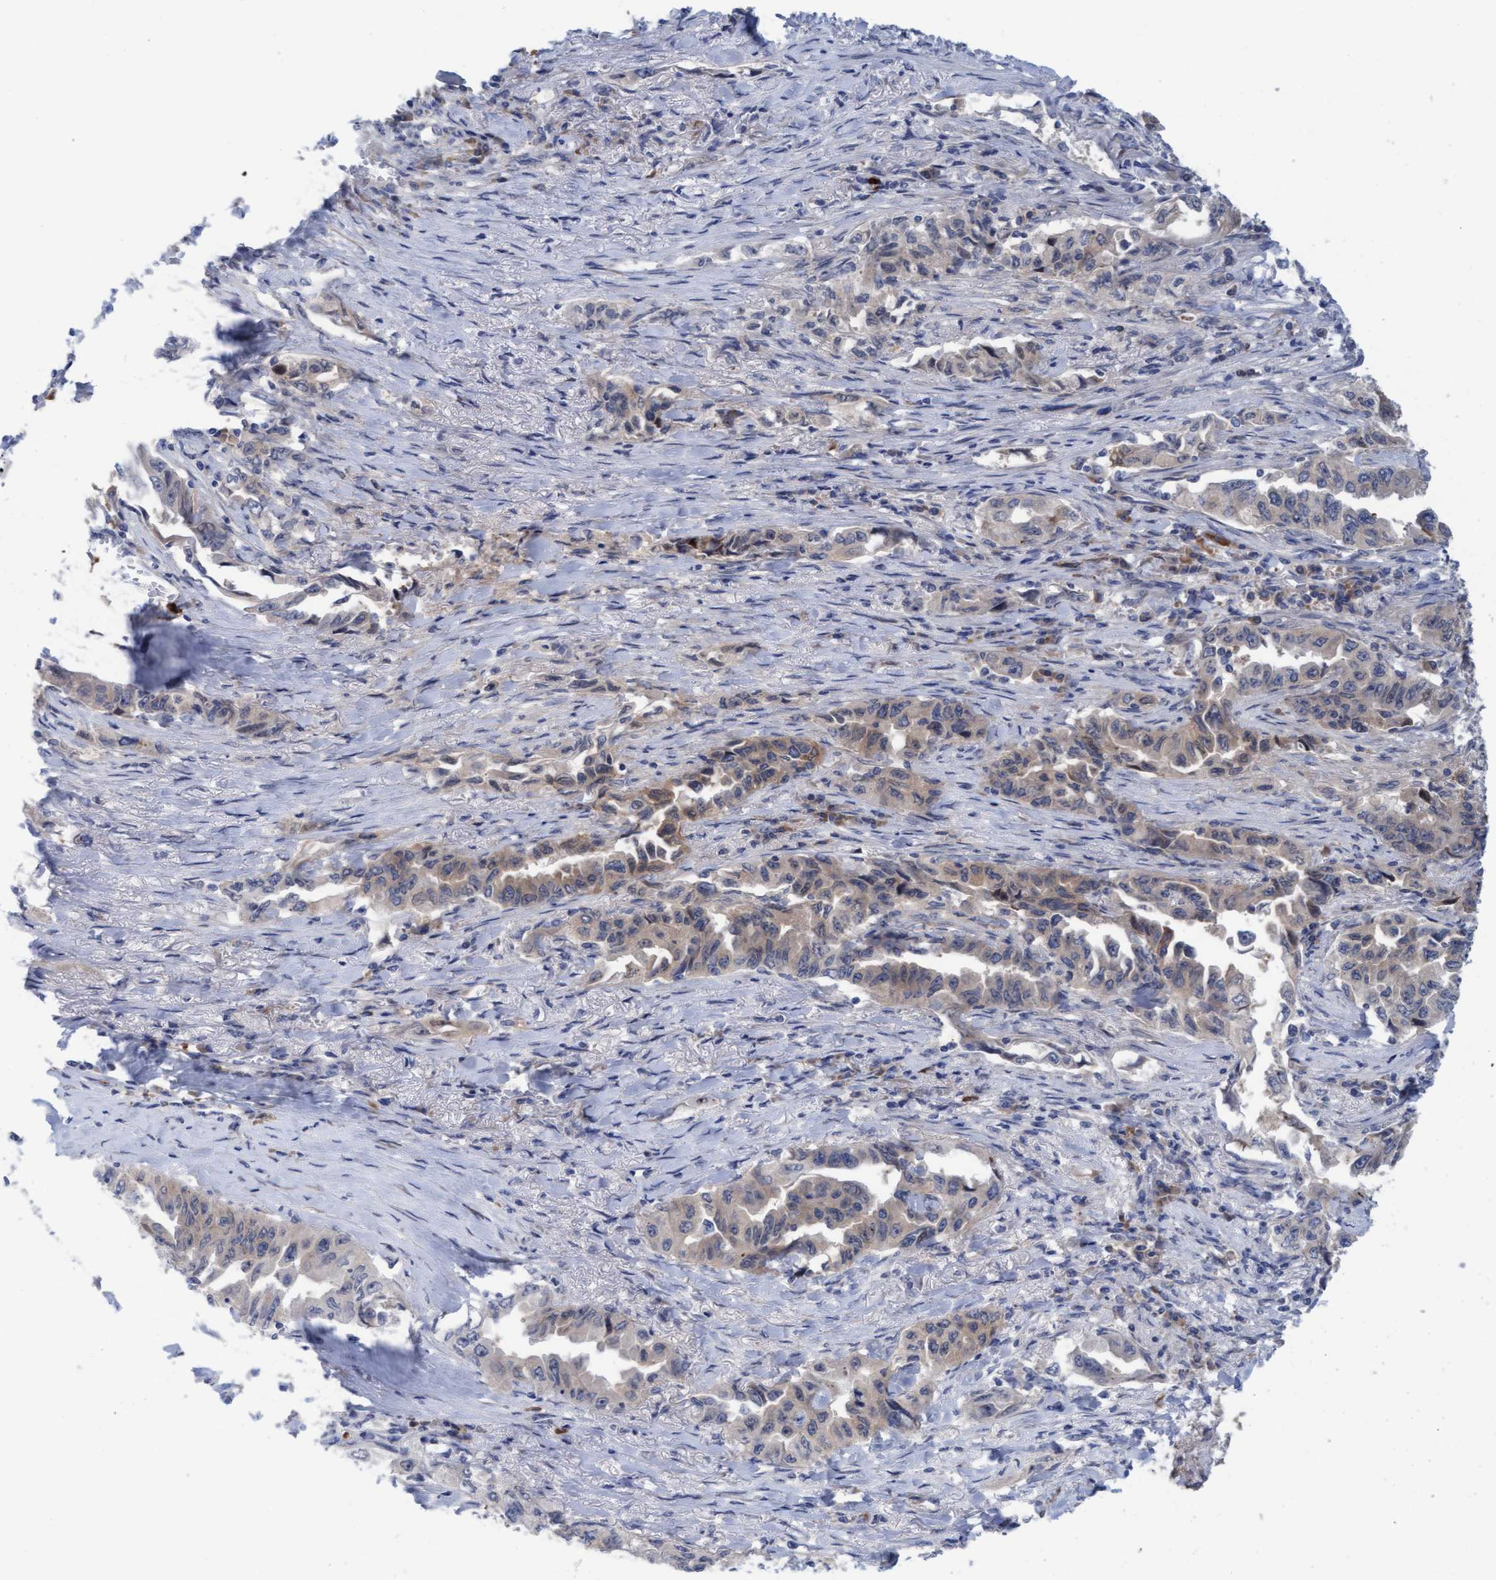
{"staining": {"intensity": "weak", "quantity": "25%-75%", "location": "cytoplasmic/membranous"}, "tissue": "lung cancer", "cell_type": "Tumor cells", "image_type": "cancer", "snomed": [{"axis": "morphology", "description": "Adenocarcinoma, NOS"}, {"axis": "topography", "description": "Lung"}], "caption": "About 25%-75% of tumor cells in adenocarcinoma (lung) demonstrate weak cytoplasmic/membranous protein staining as visualized by brown immunohistochemical staining.", "gene": "PLCD1", "patient": {"sex": "female", "age": 51}}